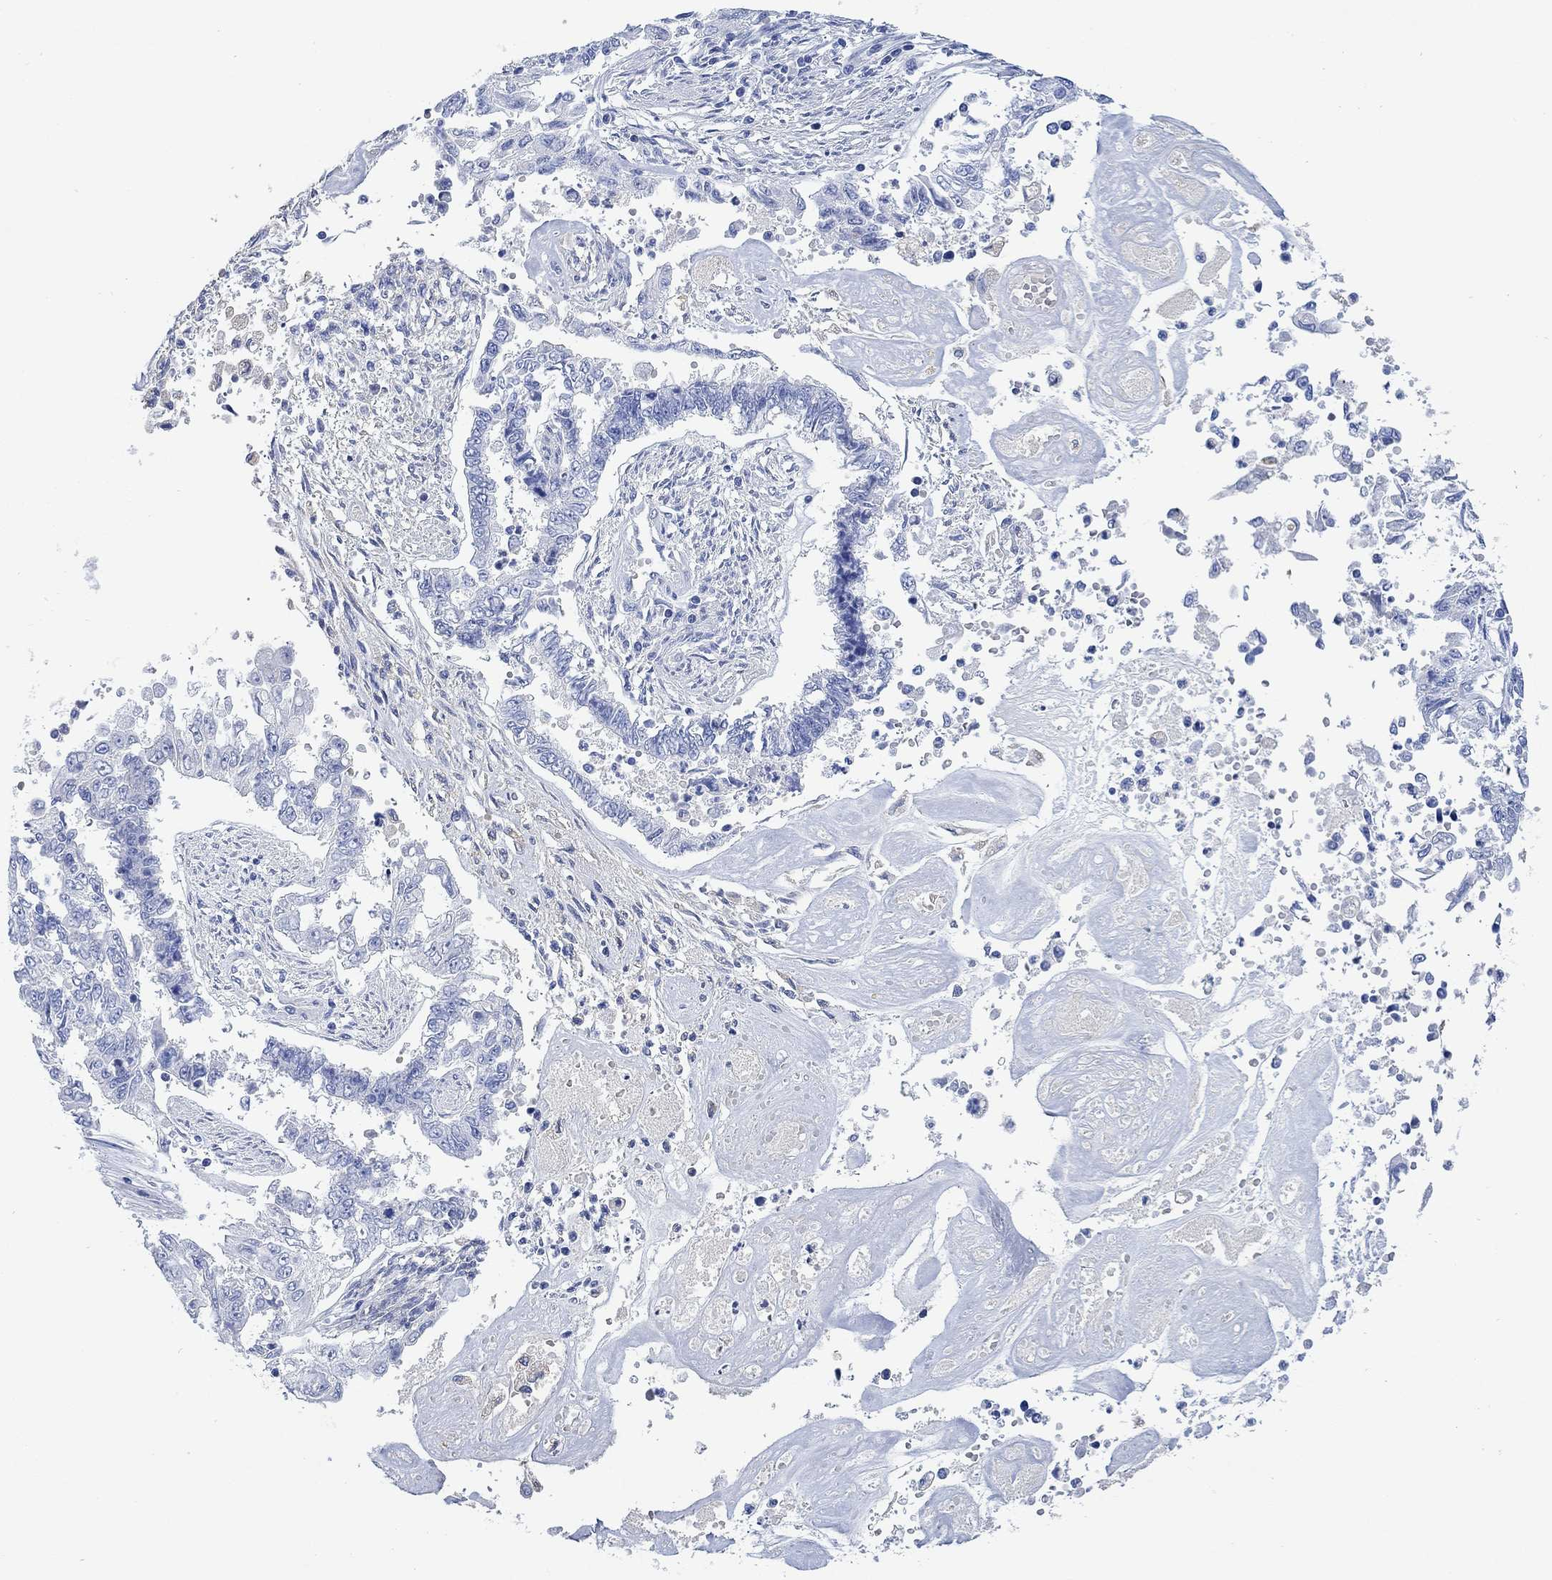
{"staining": {"intensity": "negative", "quantity": "none", "location": "none"}, "tissue": "endometrial cancer", "cell_type": "Tumor cells", "image_type": "cancer", "snomed": [{"axis": "morphology", "description": "Adenocarcinoma, NOS"}, {"axis": "topography", "description": "Uterus"}], "caption": "Tumor cells are negative for brown protein staining in endometrial cancer.", "gene": "PPP1R17", "patient": {"sex": "female", "age": 59}}